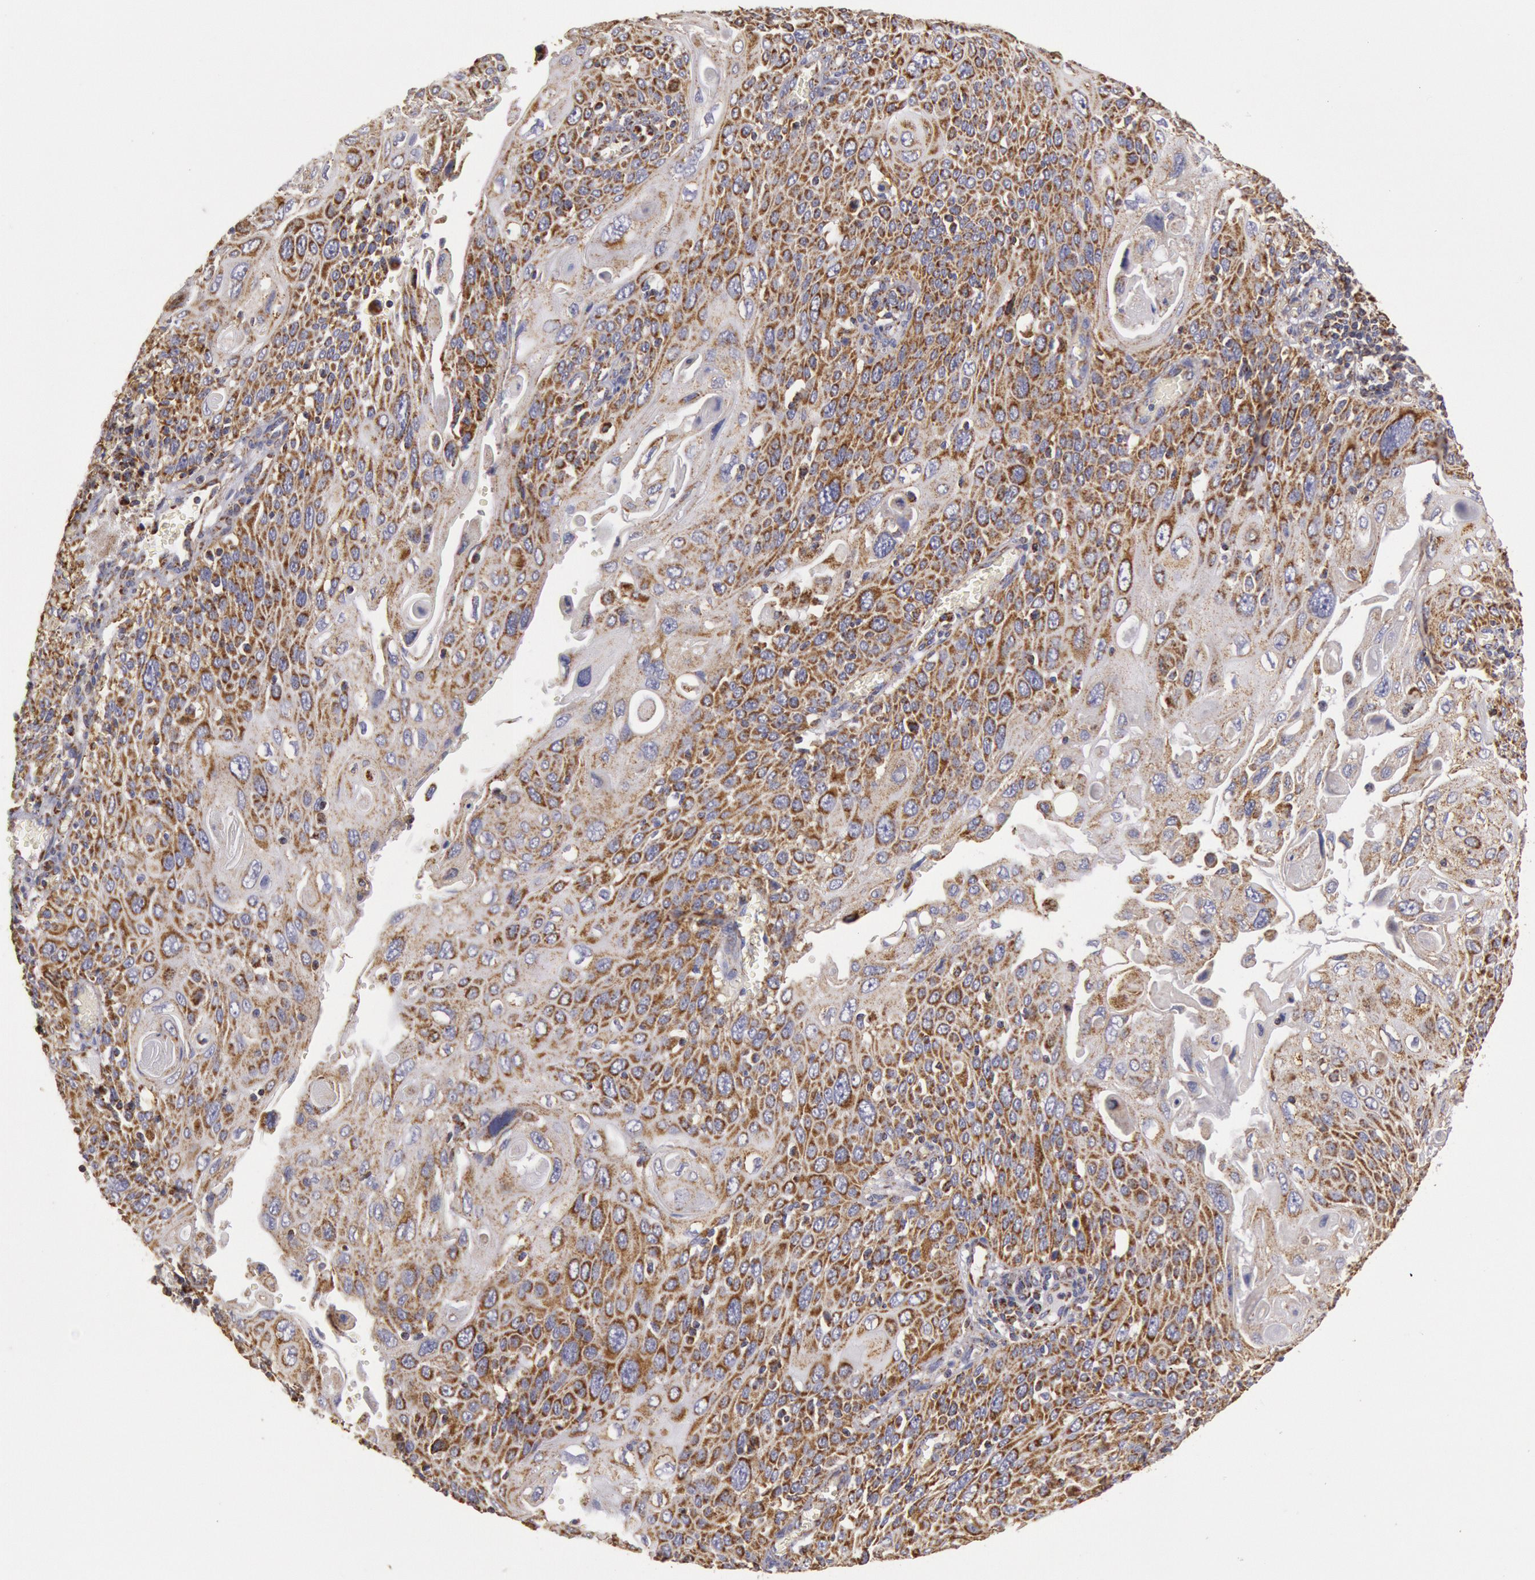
{"staining": {"intensity": "strong", "quantity": ">75%", "location": "cytoplasmic/membranous"}, "tissue": "cervical cancer", "cell_type": "Tumor cells", "image_type": "cancer", "snomed": [{"axis": "morphology", "description": "Squamous cell carcinoma, NOS"}, {"axis": "topography", "description": "Cervix"}], "caption": "A high amount of strong cytoplasmic/membranous expression is present in approximately >75% of tumor cells in cervical cancer (squamous cell carcinoma) tissue.", "gene": "CYC1", "patient": {"sex": "female", "age": 54}}